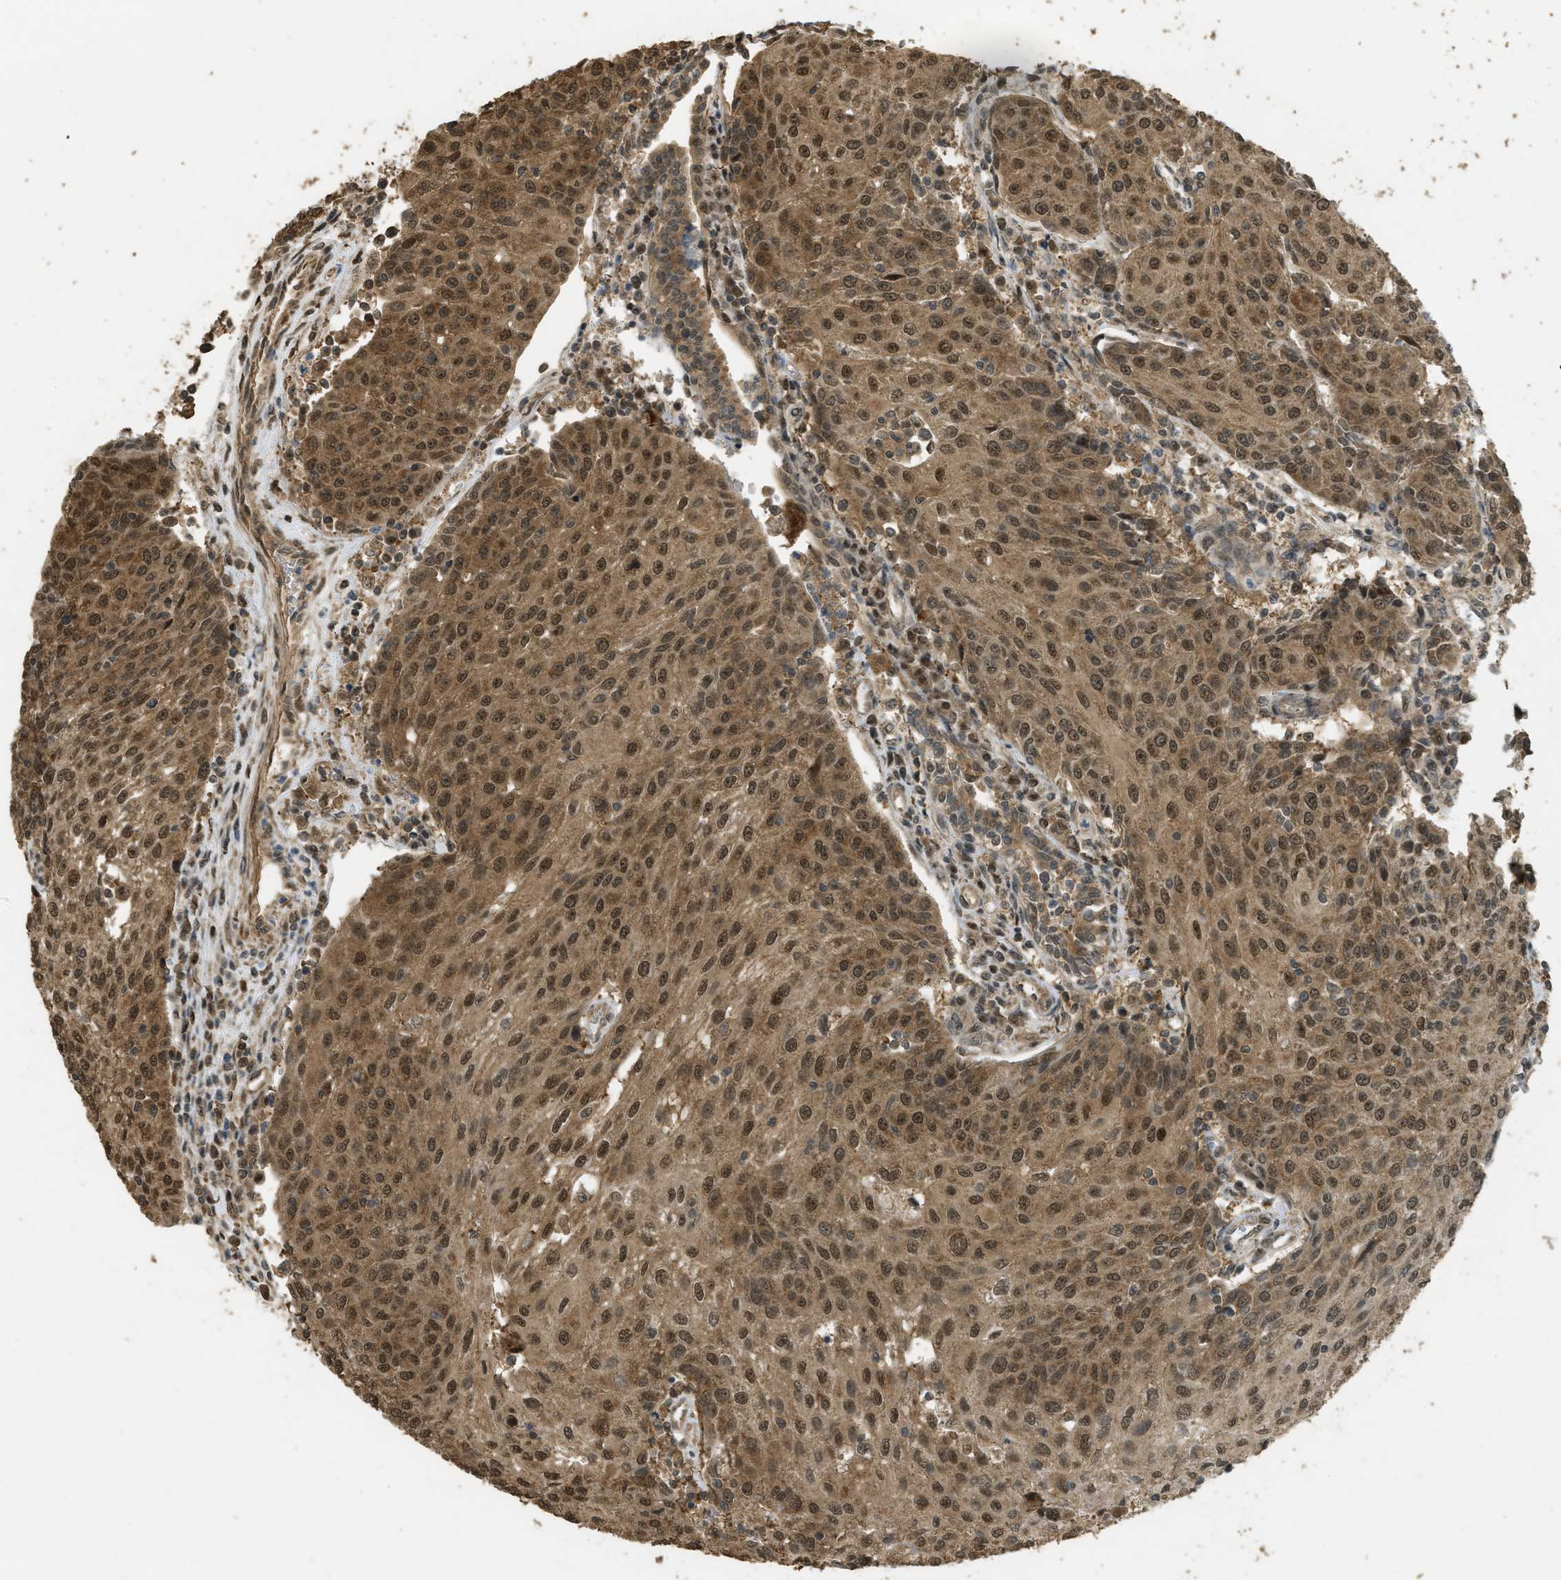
{"staining": {"intensity": "moderate", "quantity": ">75%", "location": "cytoplasmic/membranous,nuclear"}, "tissue": "urothelial cancer", "cell_type": "Tumor cells", "image_type": "cancer", "snomed": [{"axis": "morphology", "description": "Urothelial carcinoma, High grade"}, {"axis": "topography", "description": "Urinary bladder"}], "caption": "There is medium levels of moderate cytoplasmic/membranous and nuclear staining in tumor cells of urothelial cancer, as demonstrated by immunohistochemical staining (brown color).", "gene": "CTPS1", "patient": {"sex": "female", "age": 85}}